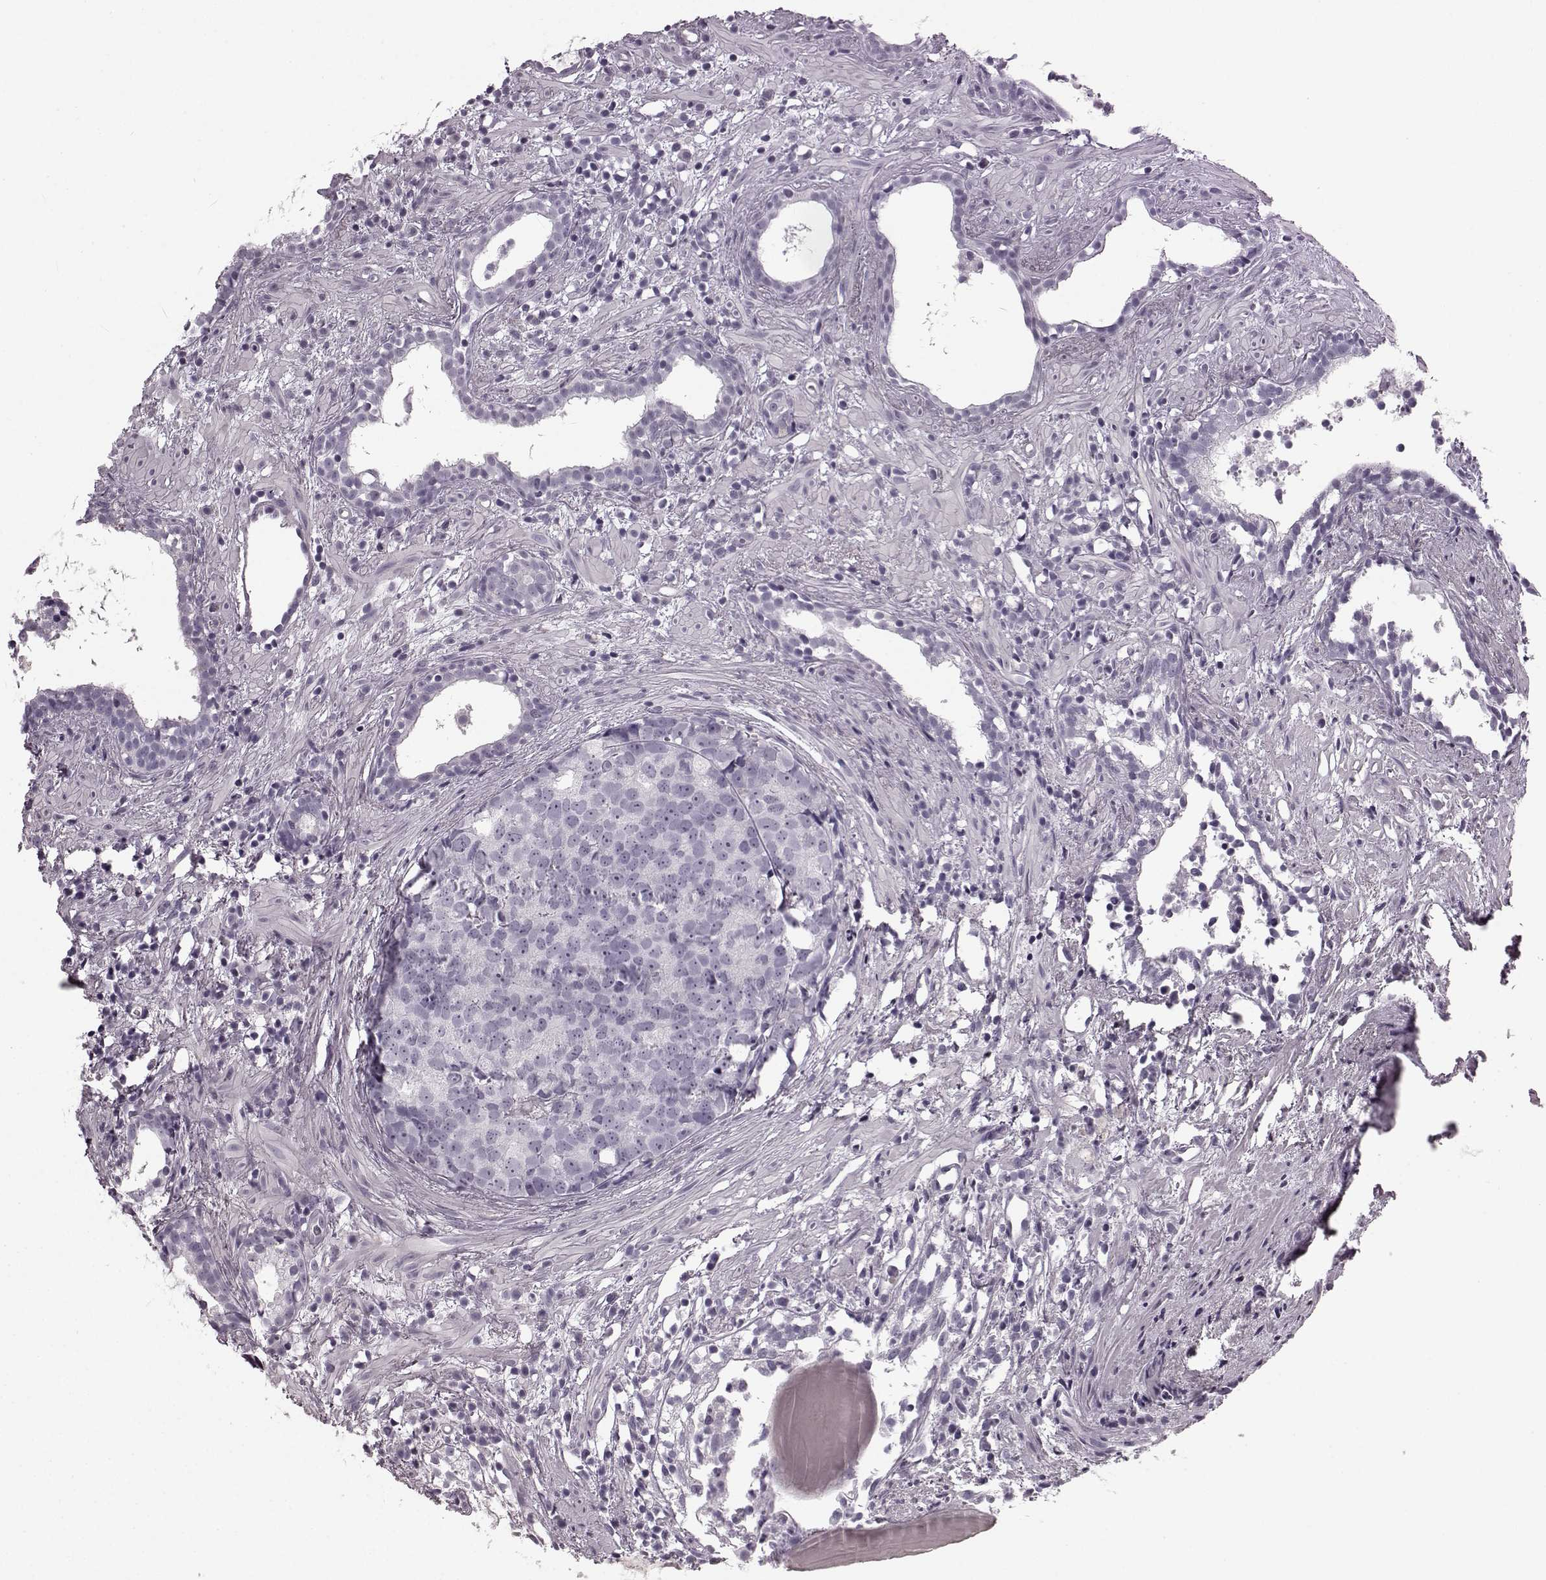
{"staining": {"intensity": "negative", "quantity": "none", "location": "none"}, "tissue": "prostate cancer", "cell_type": "Tumor cells", "image_type": "cancer", "snomed": [{"axis": "morphology", "description": "Adenocarcinoma, High grade"}, {"axis": "topography", "description": "Prostate"}], "caption": "Protein analysis of prostate cancer (high-grade adenocarcinoma) exhibits no significant expression in tumor cells.", "gene": "AIPL1", "patient": {"sex": "male", "age": 83}}